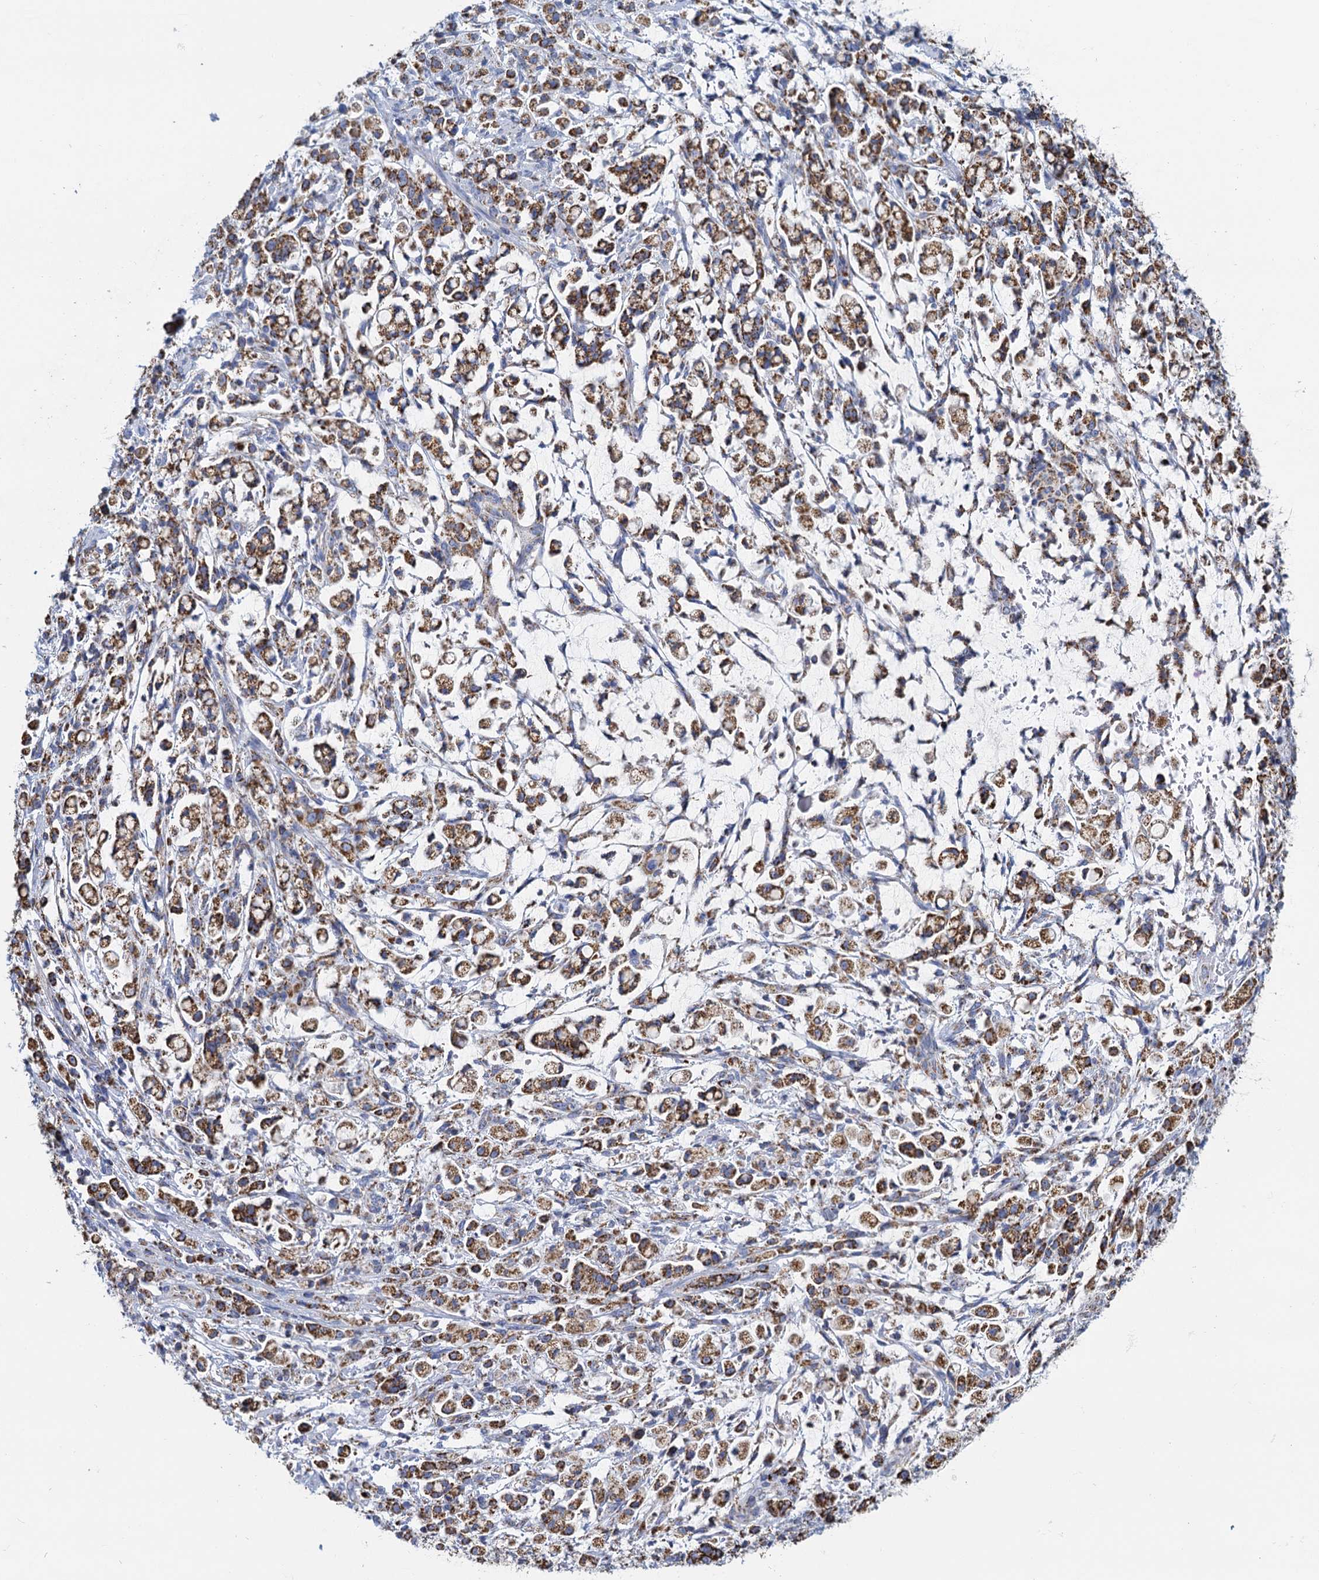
{"staining": {"intensity": "strong", "quantity": ">75%", "location": "cytoplasmic/membranous"}, "tissue": "stomach cancer", "cell_type": "Tumor cells", "image_type": "cancer", "snomed": [{"axis": "morphology", "description": "Adenocarcinoma, NOS"}, {"axis": "topography", "description": "Stomach"}], "caption": "Protein staining of stomach adenocarcinoma tissue demonstrates strong cytoplasmic/membranous expression in approximately >75% of tumor cells. The staining was performed using DAB (3,3'-diaminobenzidine) to visualize the protein expression in brown, while the nuclei were stained in blue with hematoxylin (Magnification: 20x).", "gene": "CCP110", "patient": {"sex": "female", "age": 60}}